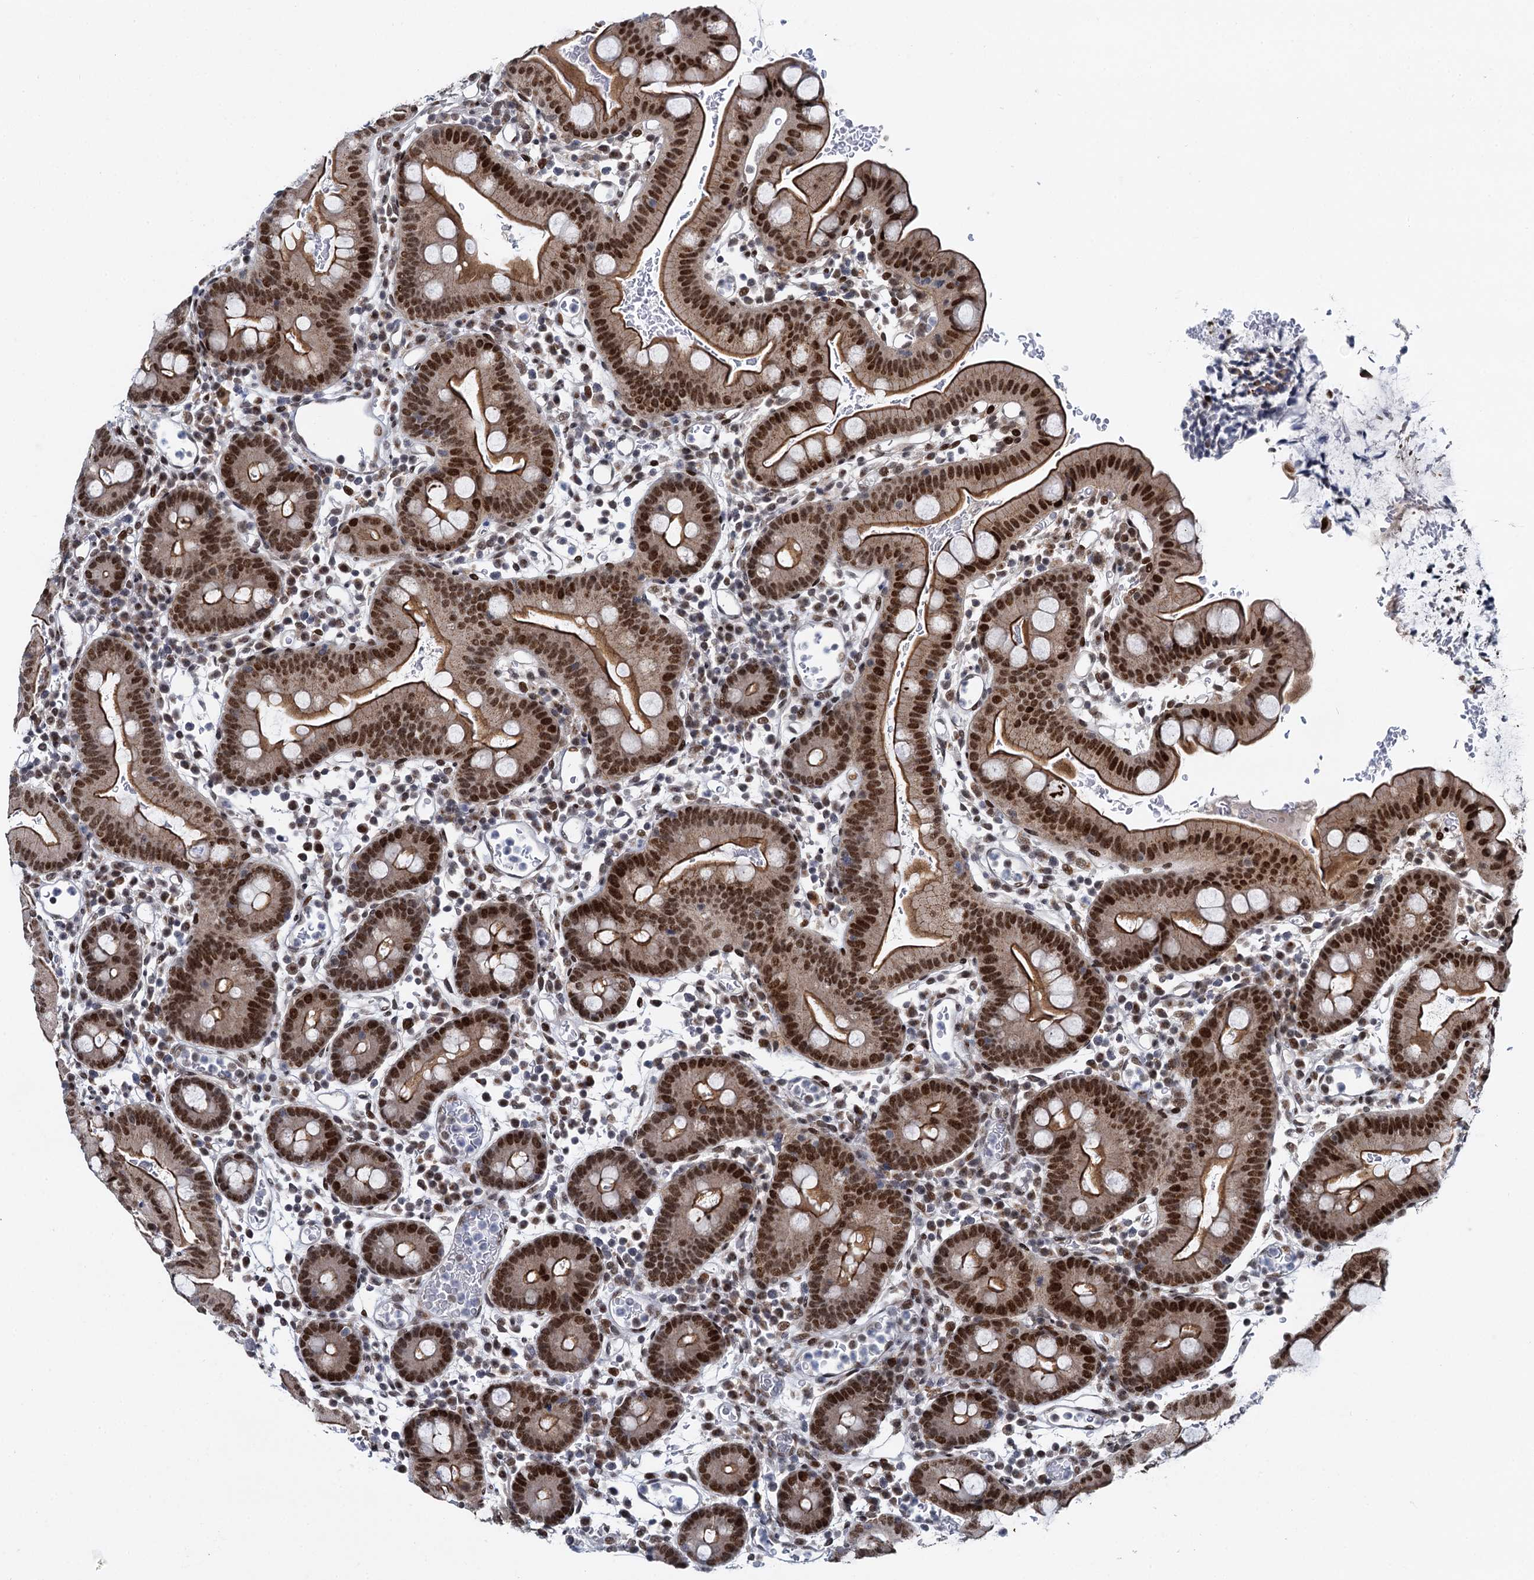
{"staining": {"intensity": "moderate", "quantity": ">75%", "location": "cytoplasmic/membranous,nuclear"}, "tissue": "small intestine", "cell_type": "Glandular cells", "image_type": "normal", "snomed": [{"axis": "morphology", "description": "Normal tissue, NOS"}, {"axis": "topography", "description": "Stomach, upper"}, {"axis": "topography", "description": "Stomach, lower"}, {"axis": "topography", "description": "Small intestine"}], "caption": "High-magnification brightfield microscopy of normal small intestine stained with DAB (brown) and counterstained with hematoxylin (blue). glandular cells exhibit moderate cytoplasmic/membranous,nuclear staining is present in about>75% of cells. Nuclei are stained in blue.", "gene": "RUFY2", "patient": {"sex": "male", "age": 68}}